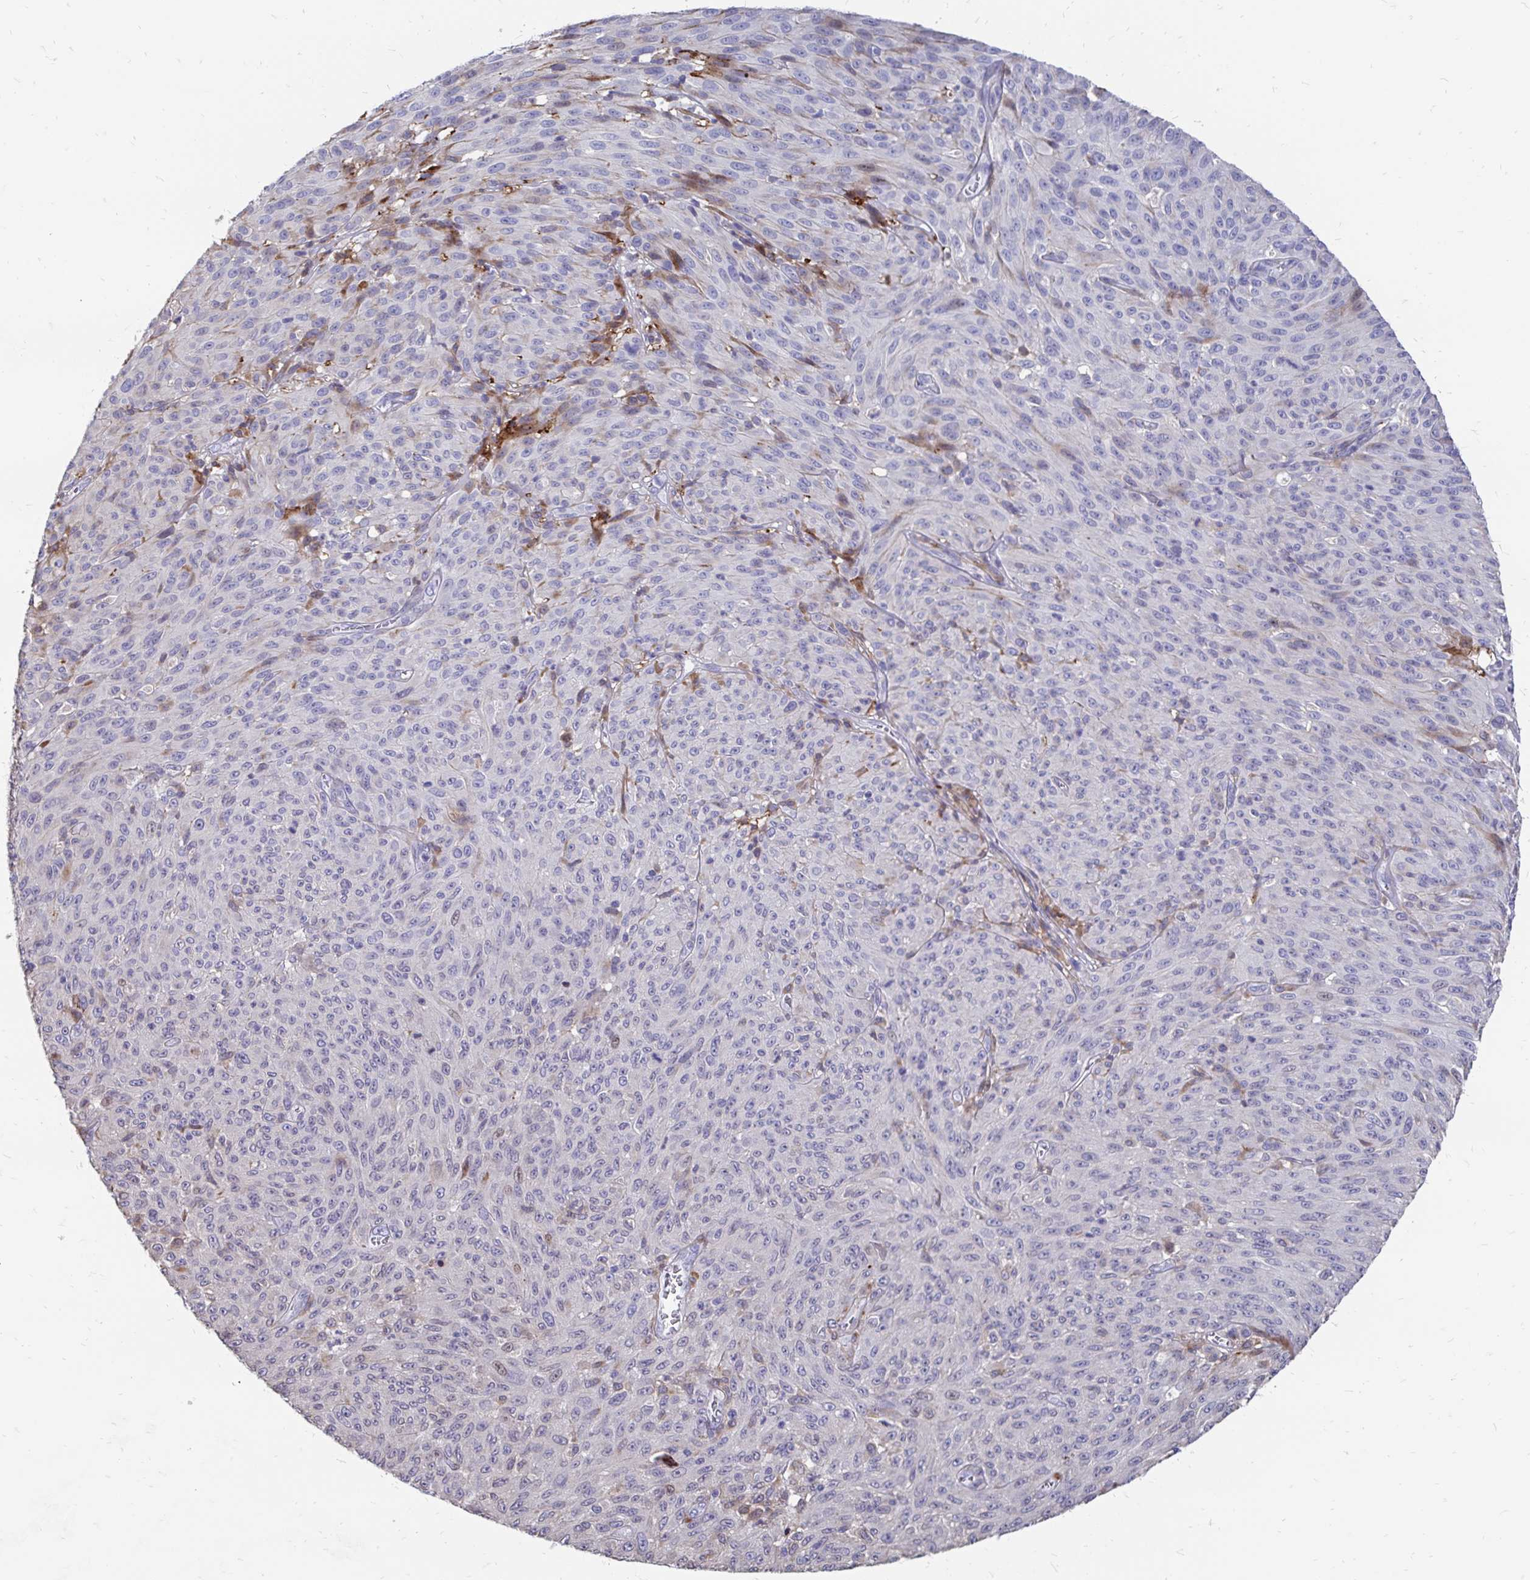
{"staining": {"intensity": "negative", "quantity": "none", "location": "none"}, "tissue": "melanoma", "cell_type": "Tumor cells", "image_type": "cancer", "snomed": [{"axis": "morphology", "description": "Malignant melanoma, NOS"}, {"axis": "topography", "description": "Skin"}], "caption": "Tumor cells are negative for protein expression in human malignant melanoma.", "gene": "CDKL1", "patient": {"sex": "male", "age": 85}}